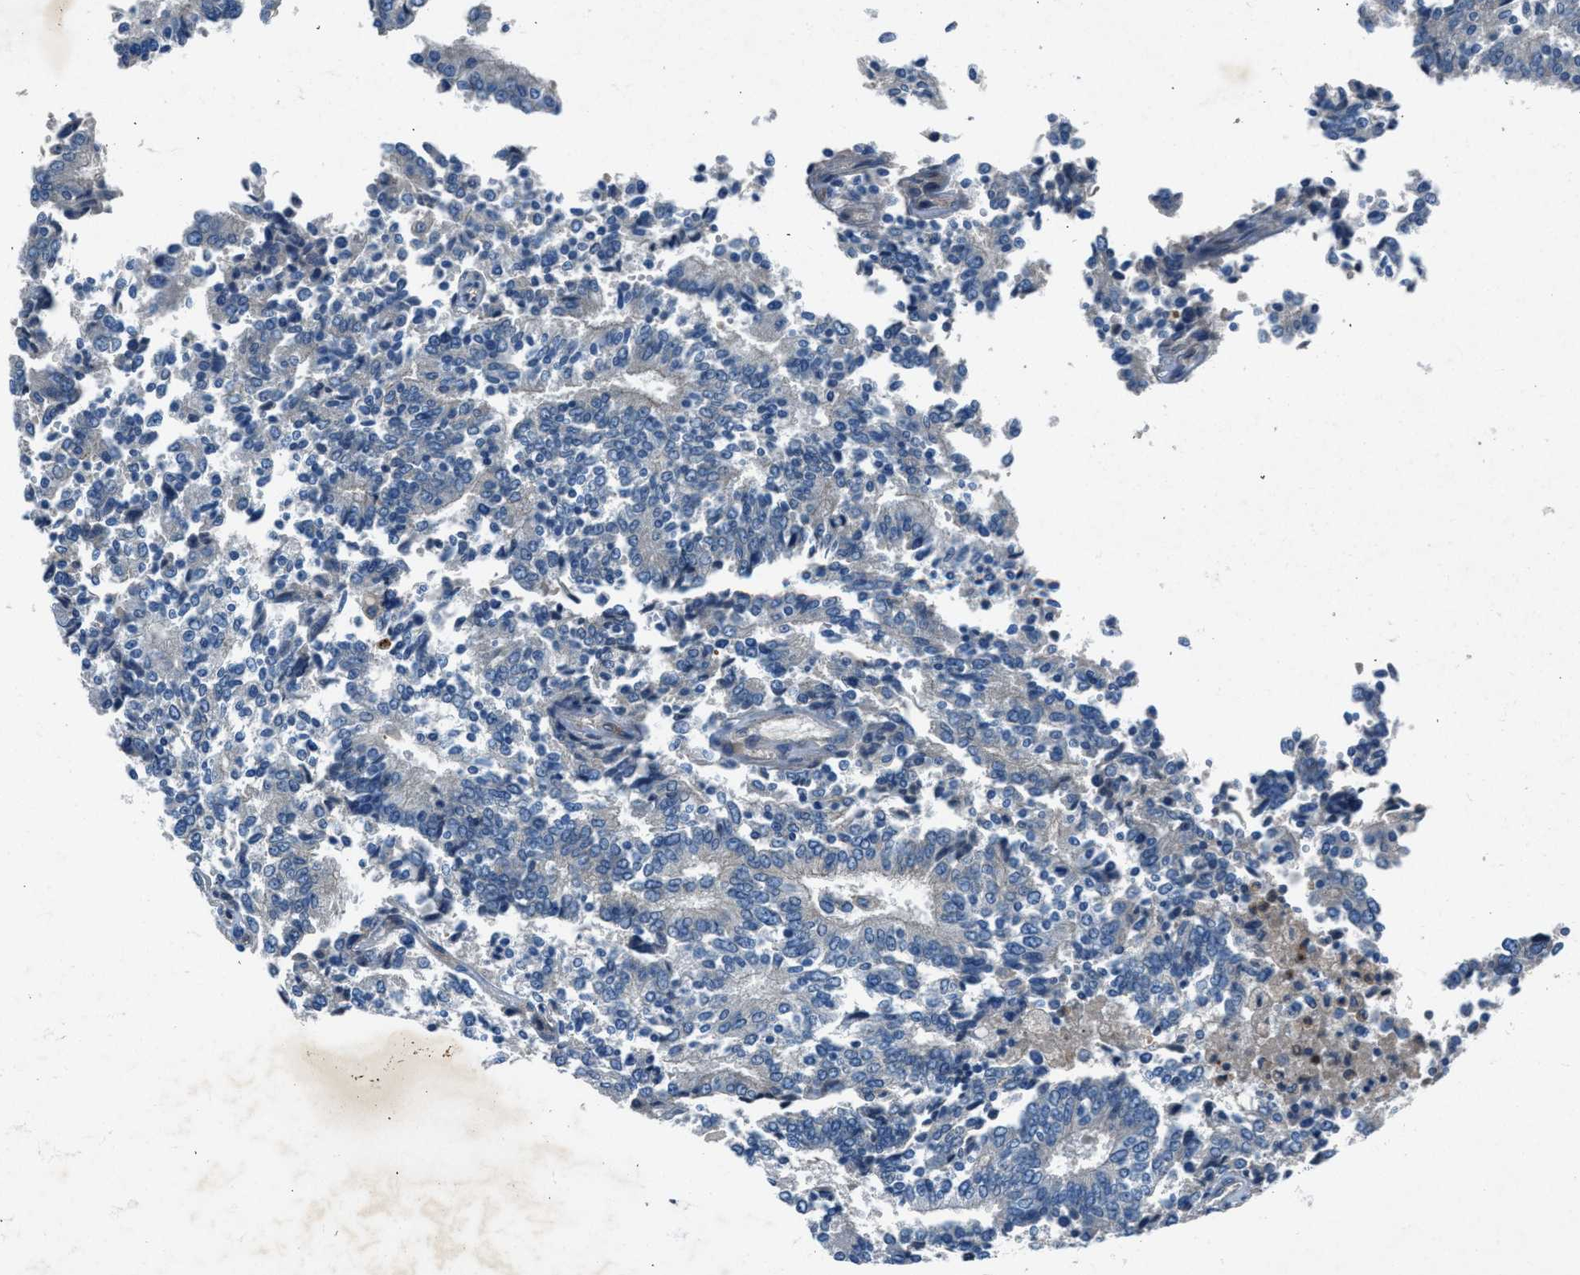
{"staining": {"intensity": "negative", "quantity": "none", "location": "none"}, "tissue": "prostate cancer", "cell_type": "Tumor cells", "image_type": "cancer", "snomed": [{"axis": "morphology", "description": "Normal tissue, NOS"}, {"axis": "morphology", "description": "Adenocarcinoma, High grade"}, {"axis": "topography", "description": "Prostate"}, {"axis": "topography", "description": "Seminal veicle"}], "caption": "DAB (3,3'-diaminobenzidine) immunohistochemical staining of human adenocarcinoma (high-grade) (prostate) demonstrates no significant staining in tumor cells.", "gene": "BMP1", "patient": {"sex": "male", "age": 55}}